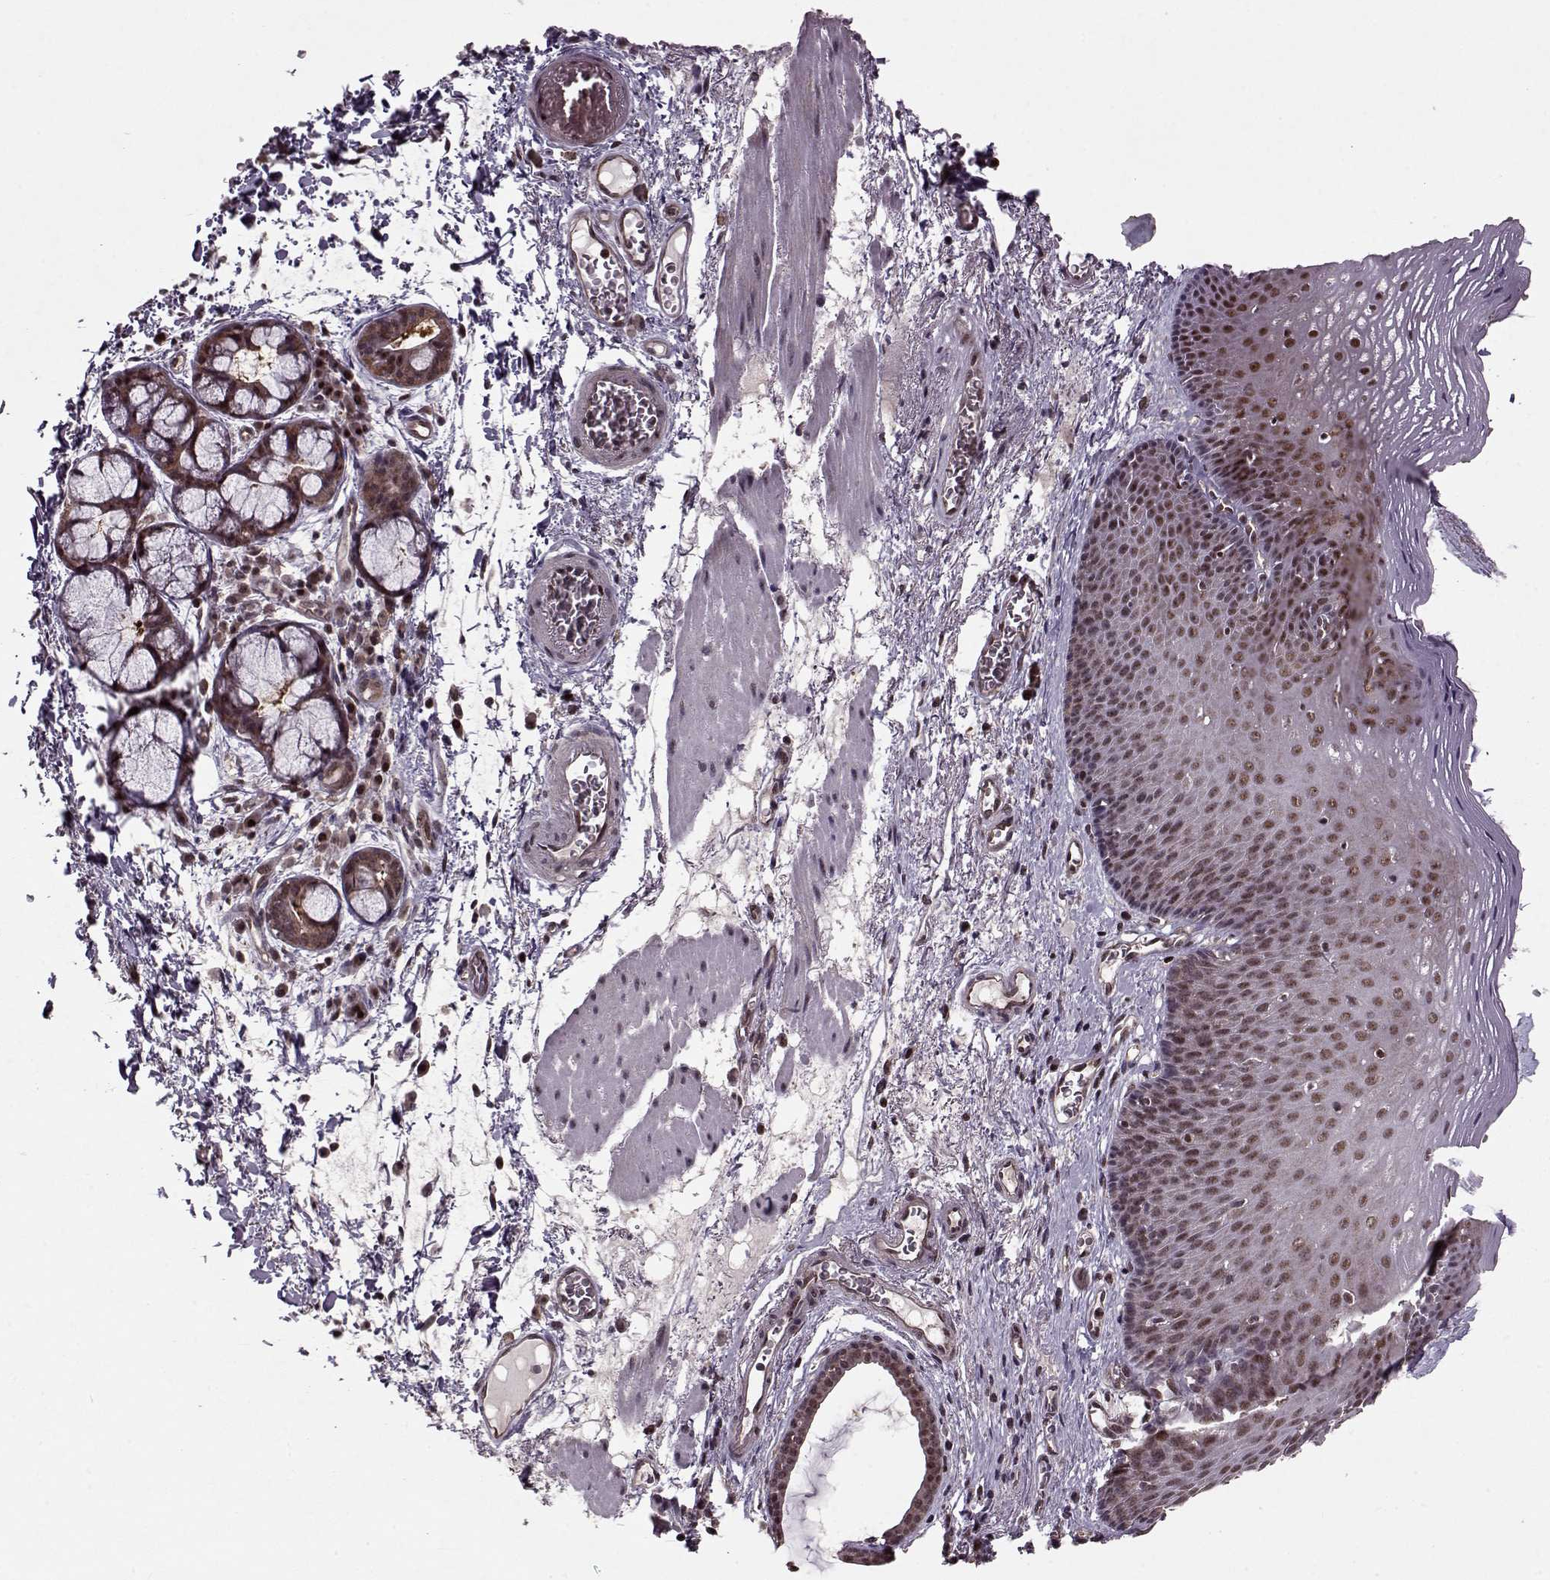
{"staining": {"intensity": "moderate", "quantity": ">75%", "location": "nuclear"}, "tissue": "esophagus", "cell_type": "Squamous epithelial cells", "image_type": "normal", "snomed": [{"axis": "morphology", "description": "Normal tissue, NOS"}, {"axis": "topography", "description": "Esophagus"}], "caption": "Moderate nuclear positivity is identified in approximately >75% of squamous epithelial cells in normal esophagus. Immunohistochemistry stains the protein in brown and the nuclei are stained blue.", "gene": "PSMA7", "patient": {"sex": "male", "age": 76}}